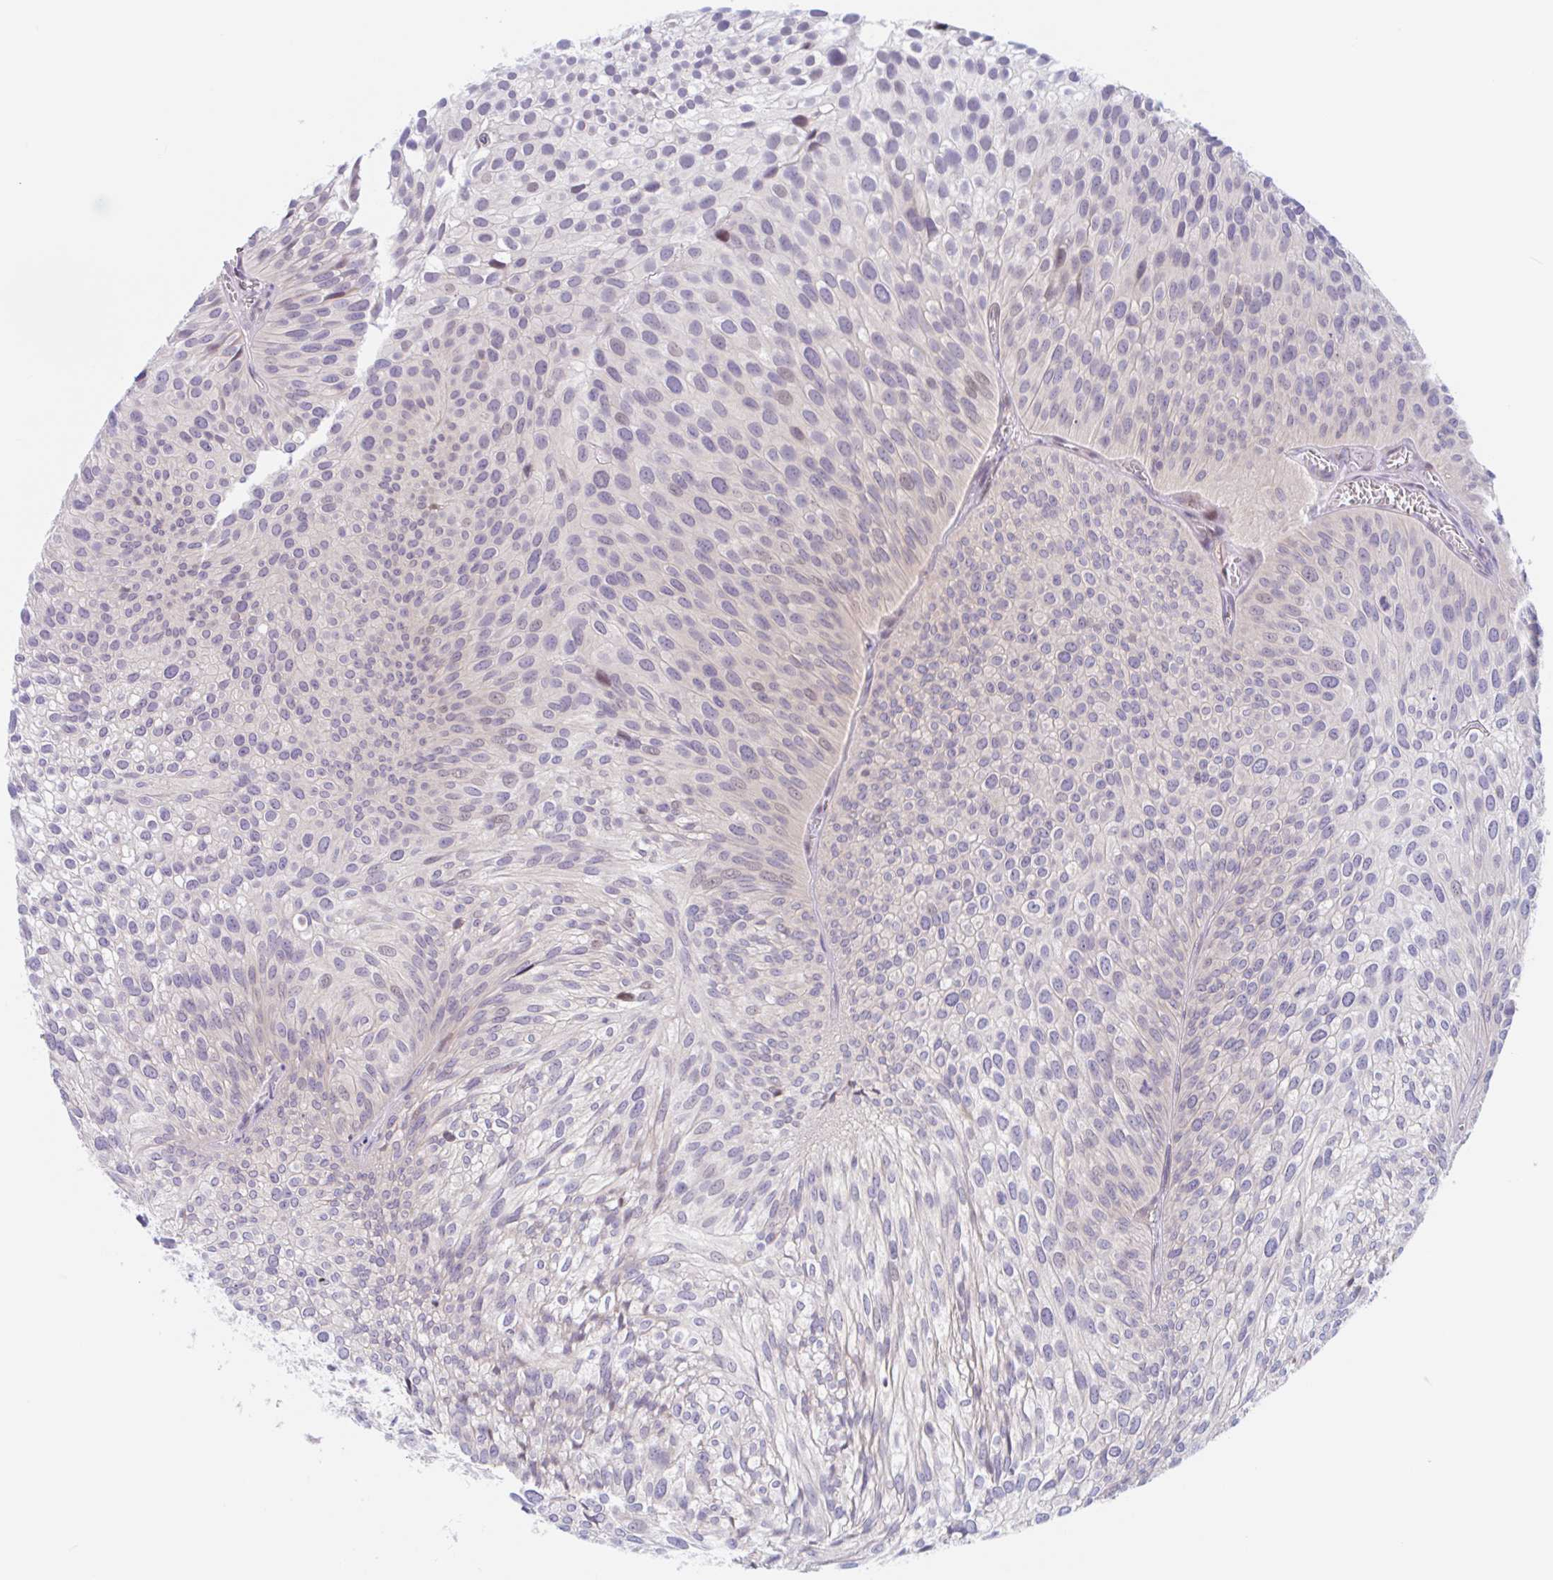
{"staining": {"intensity": "weak", "quantity": "<25%", "location": "nuclear"}, "tissue": "urothelial cancer", "cell_type": "Tumor cells", "image_type": "cancer", "snomed": [{"axis": "morphology", "description": "Urothelial carcinoma, Low grade"}, {"axis": "topography", "description": "Urinary bladder"}], "caption": "This is a histopathology image of IHC staining of urothelial carcinoma (low-grade), which shows no staining in tumor cells.", "gene": "TMEM86A", "patient": {"sex": "male", "age": 91}}